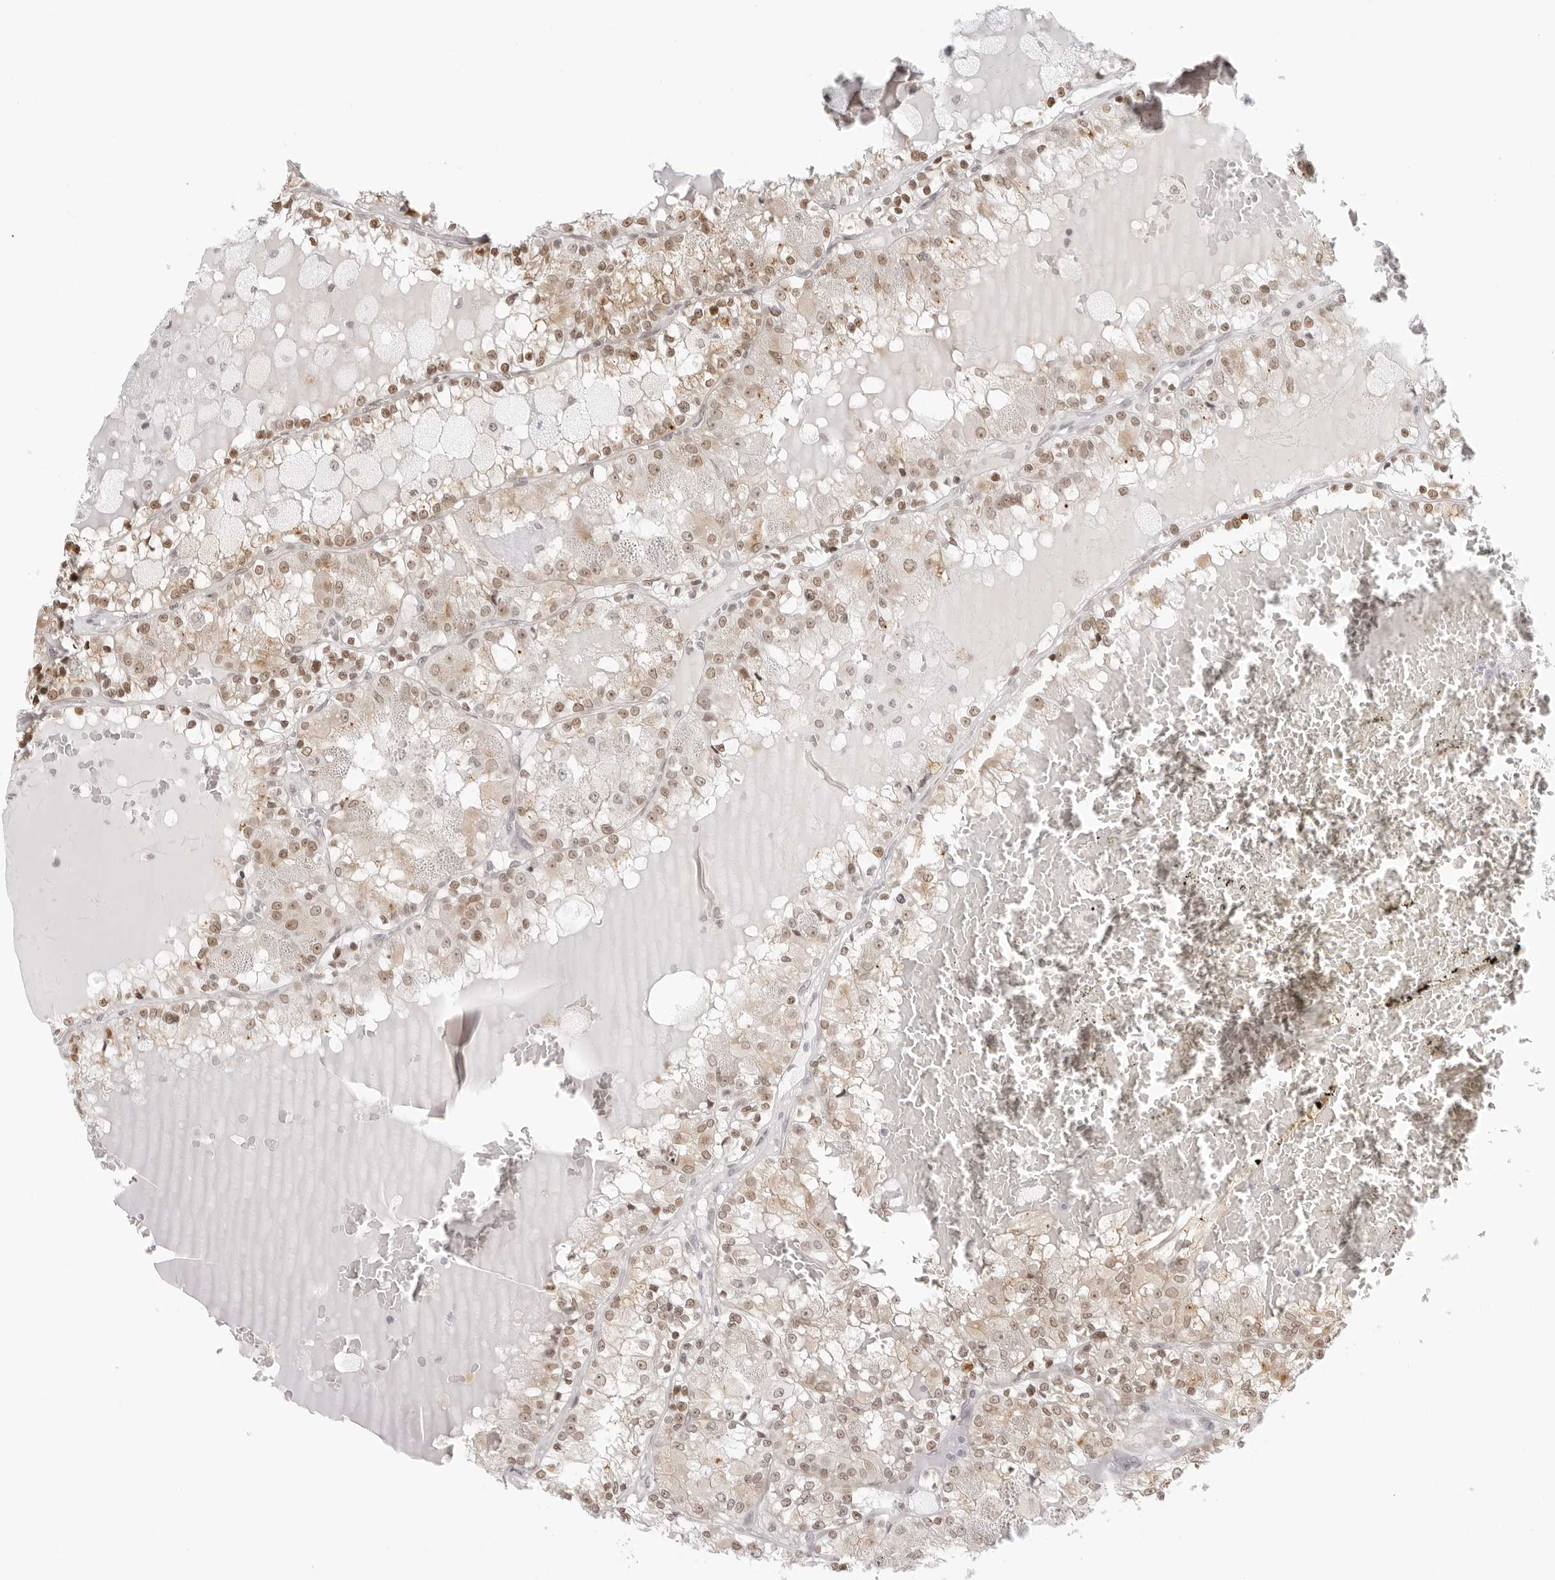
{"staining": {"intensity": "moderate", "quantity": ">75%", "location": "nuclear"}, "tissue": "renal cancer", "cell_type": "Tumor cells", "image_type": "cancer", "snomed": [{"axis": "morphology", "description": "Adenocarcinoma, NOS"}, {"axis": "topography", "description": "Kidney"}], "caption": "Brown immunohistochemical staining in renal adenocarcinoma displays moderate nuclear staining in about >75% of tumor cells.", "gene": "MSH6", "patient": {"sex": "female", "age": 56}}